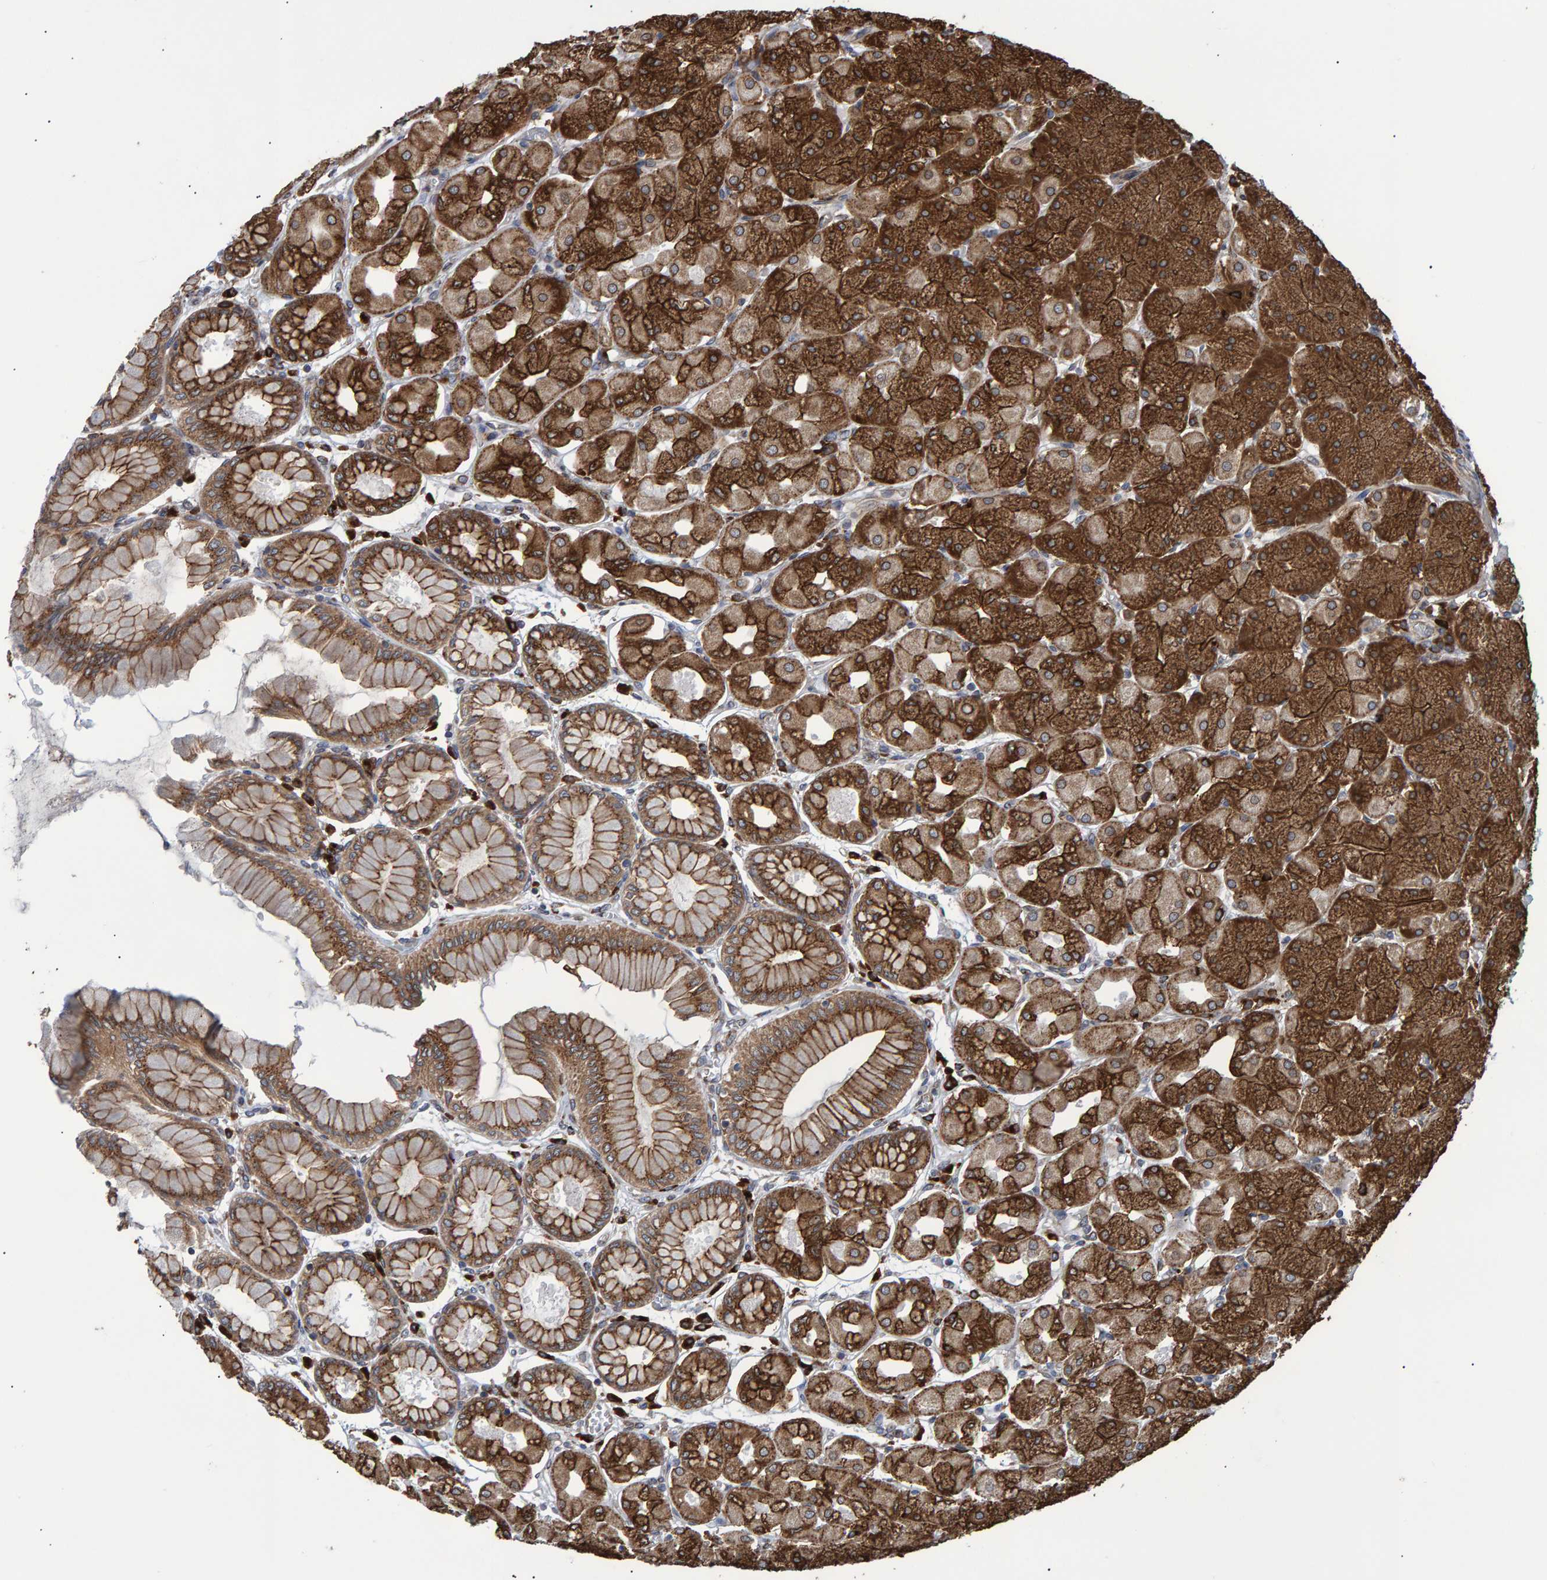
{"staining": {"intensity": "strong", "quantity": ">75%", "location": "cytoplasmic/membranous"}, "tissue": "stomach", "cell_type": "Glandular cells", "image_type": "normal", "snomed": [{"axis": "morphology", "description": "Normal tissue, NOS"}, {"axis": "topography", "description": "Stomach, upper"}], "caption": "Protein expression analysis of benign stomach displays strong cytoplasmic/membranous expression in approximately >75% of glandular cells. The staining was performed using DAB (3,3'-diaminobenzidine) to visualize the protein expression in brown, while the nuclei were stained in blue with hematoxylin (Magnification: 20x).", "gene": "FAM117A", "patient": {"sex": "female", "age": 56}}